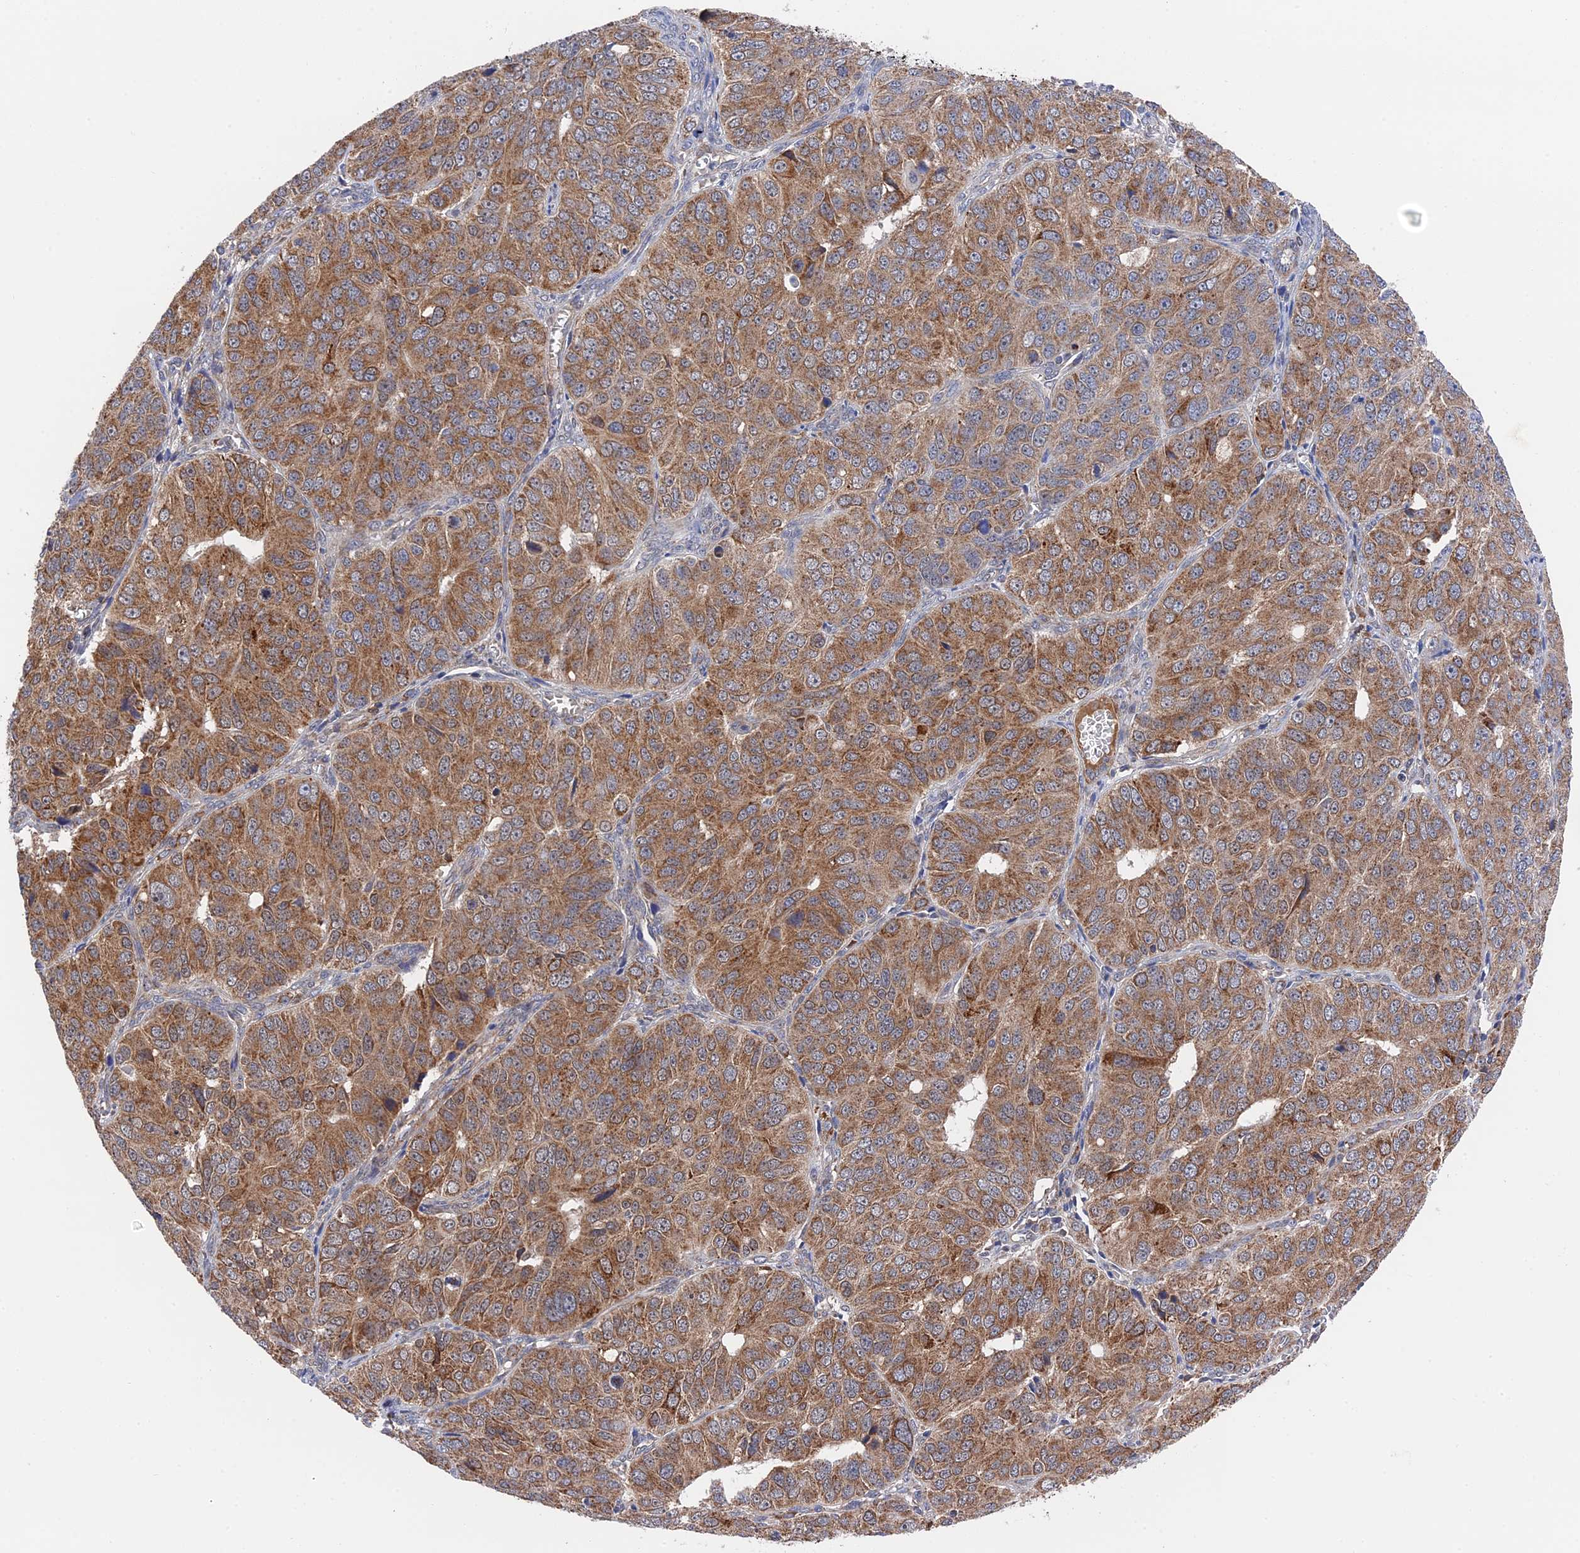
{"staining": {"intensity": "moderate", "quantity": ">75%", "location": "cytoplasmic/membranous"}, "tissue": "ovarian cancer", "cell_type": "Tumor cells", "image_type": "cancer", "snomed": [{"axis": "morphology", "description": "Carcinoma, endometroid"}, {"axis": "topography", "description": "Ovary"}], "caption": "The image exhibits a brown stain indicating the presence of a protein in the cytoplasmic/membranous of tumor cells in ovarian cancer (endometroid carcinoma).", "gene": "ZNF320", "patient": {"sex": "female", "age": 51}}